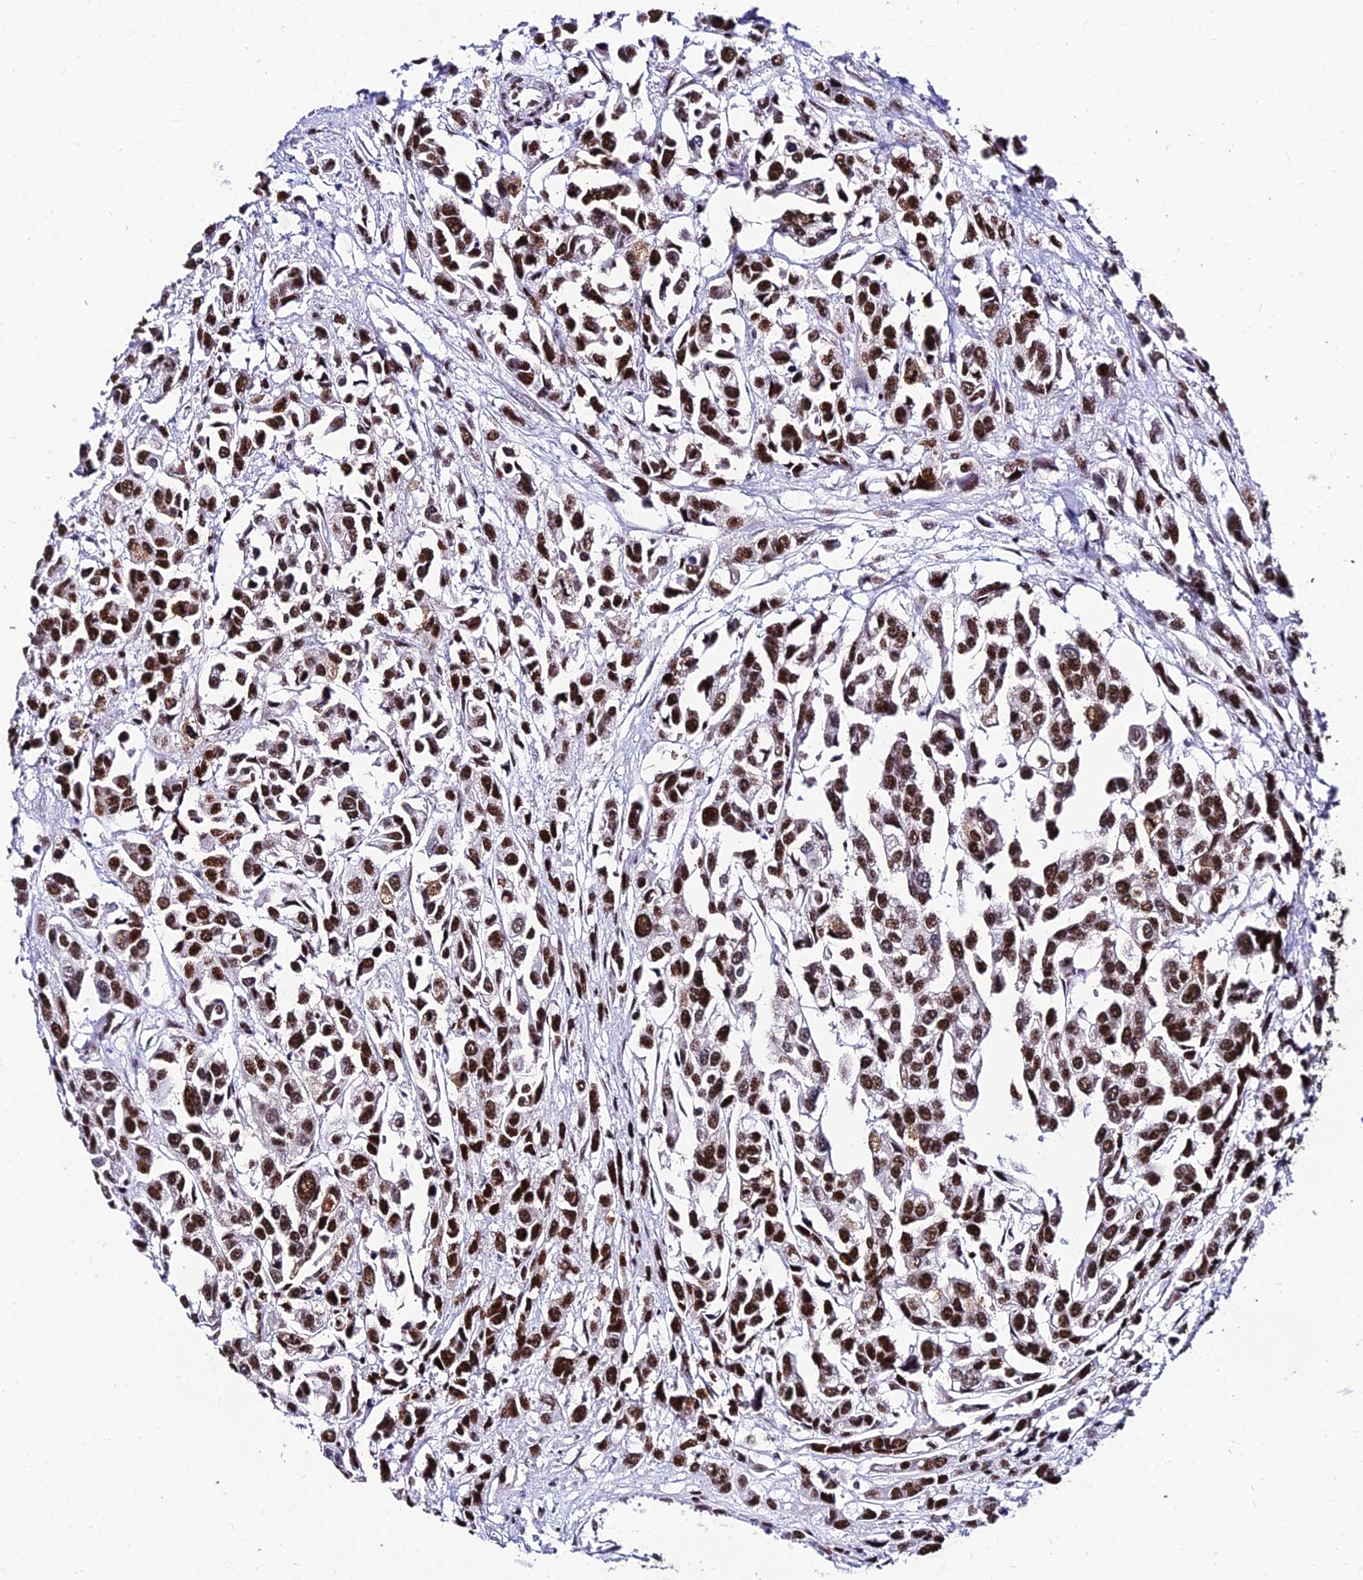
{"staining": {"intensity": "strong", "quantity": ">75%", "location": "nuclear"}, "tissue": "urothelial cancer", "cell_type": "Tumor cells", "image_type": "cancer", "snomed": [{"axis": "morphology", "description": "Urothelial carcinoma, High grade"}, {"axis": "topography", "description": "Urinary bladder"}], "caption": "Protein analysis of urothelial cancer tissue demonstrates strong nuclear staining in approximately >75% of tumor cells. (Brightfield microscopy of DAB IHC at high magnification).", "gene": "HNRNPH1", "patient": {"sex": "male", "age": 67}}